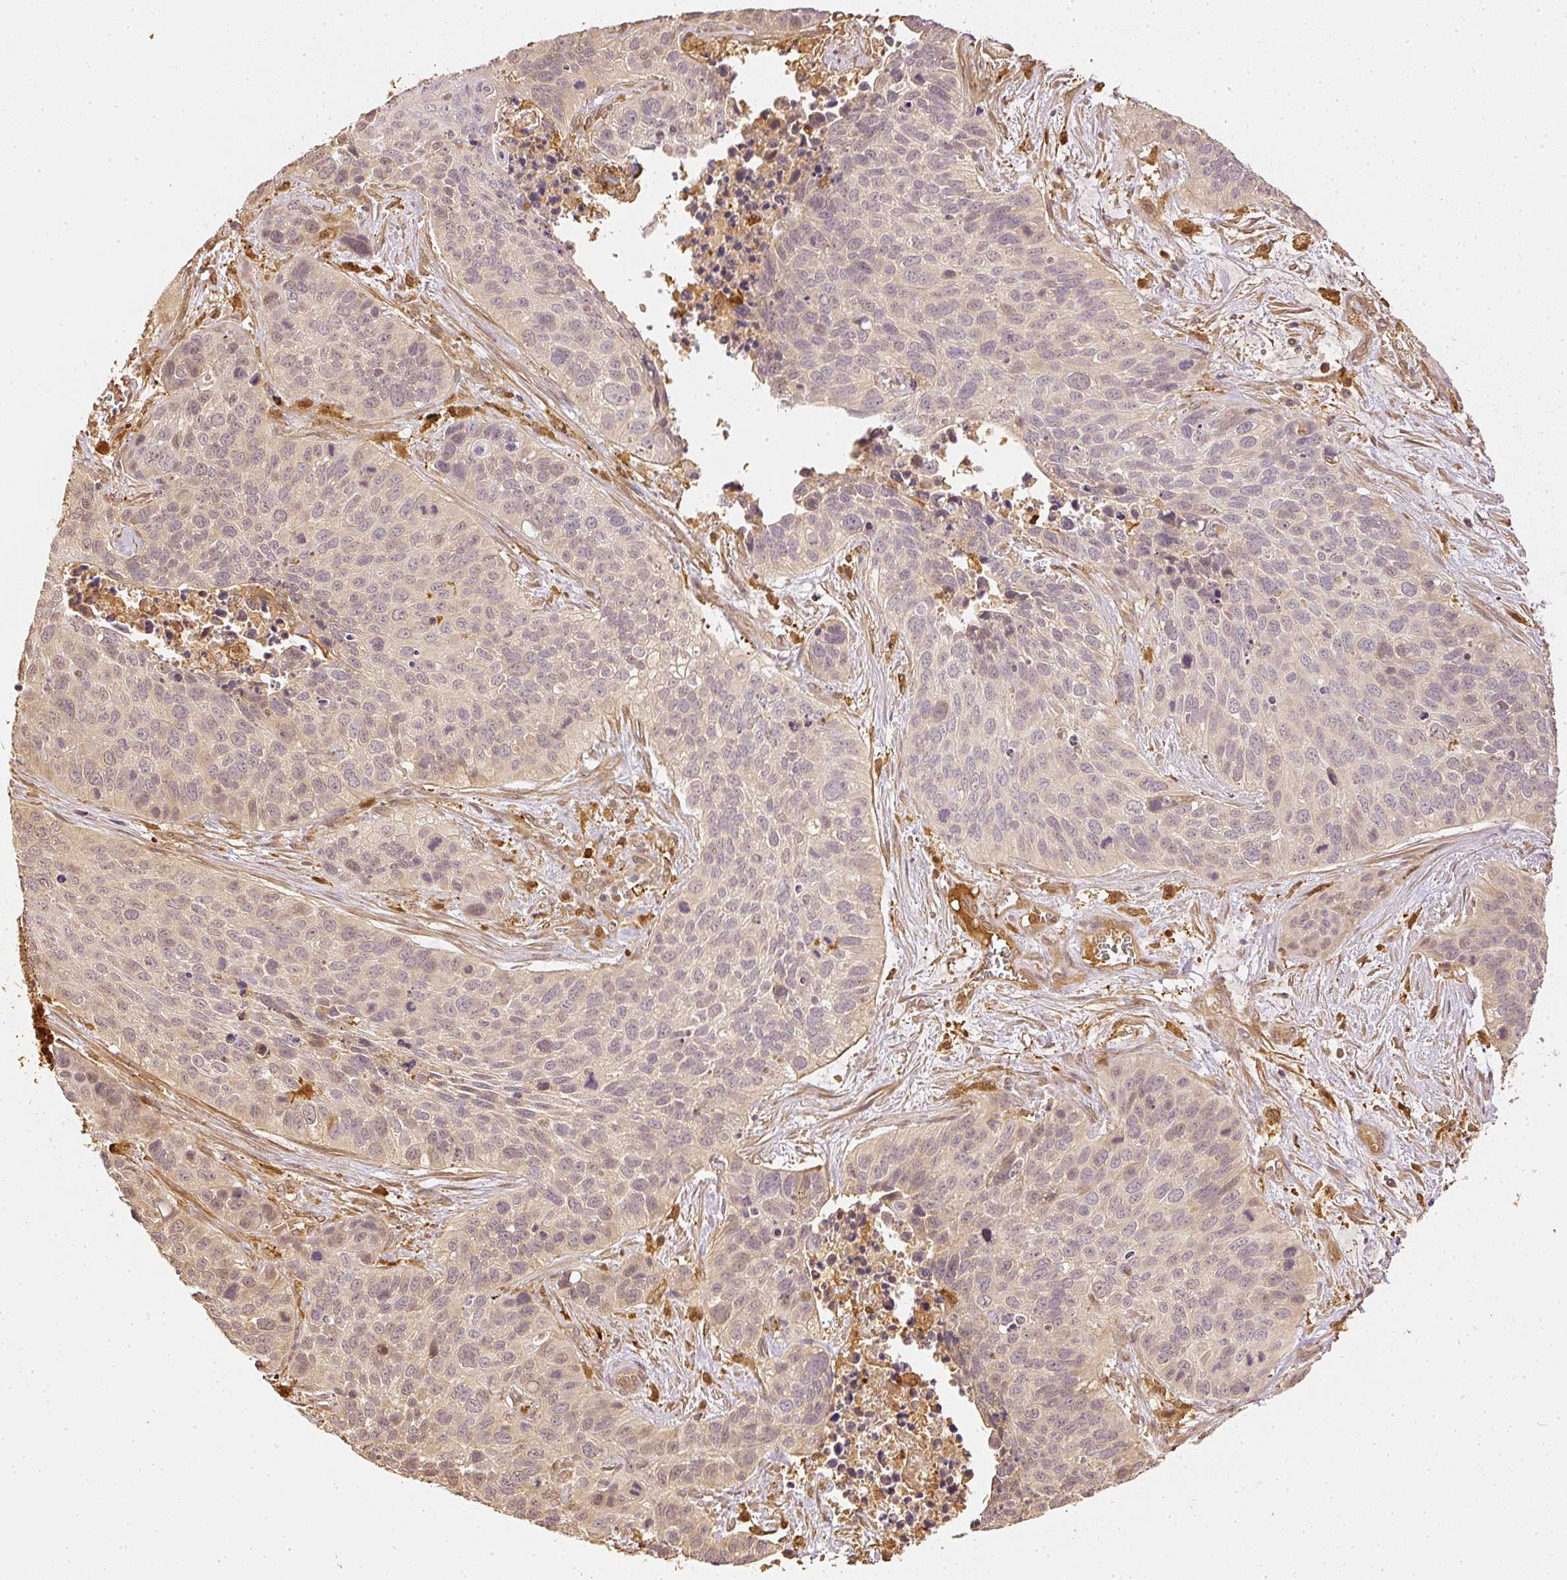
{"staining": {"intensity": "negative", "quantity": "none", "location": "none"}, "tissue": "lung cancer", "cell_type": "Tumor cells", "image_type": "cancer", "snomed": [{"axis": "morphology", "description": "Squamous cell carcinoma, NOS"}, {"axis": "topography", "description": "Lung"}], "caption": "The micrograph reveals no significant staining in tumor cells of lung cancer. (DAB (3,3'-diaminobenzidine) IHC, high magnification).", "gene": "PFN1", "patient": {"sex": "male", "age": 62}}